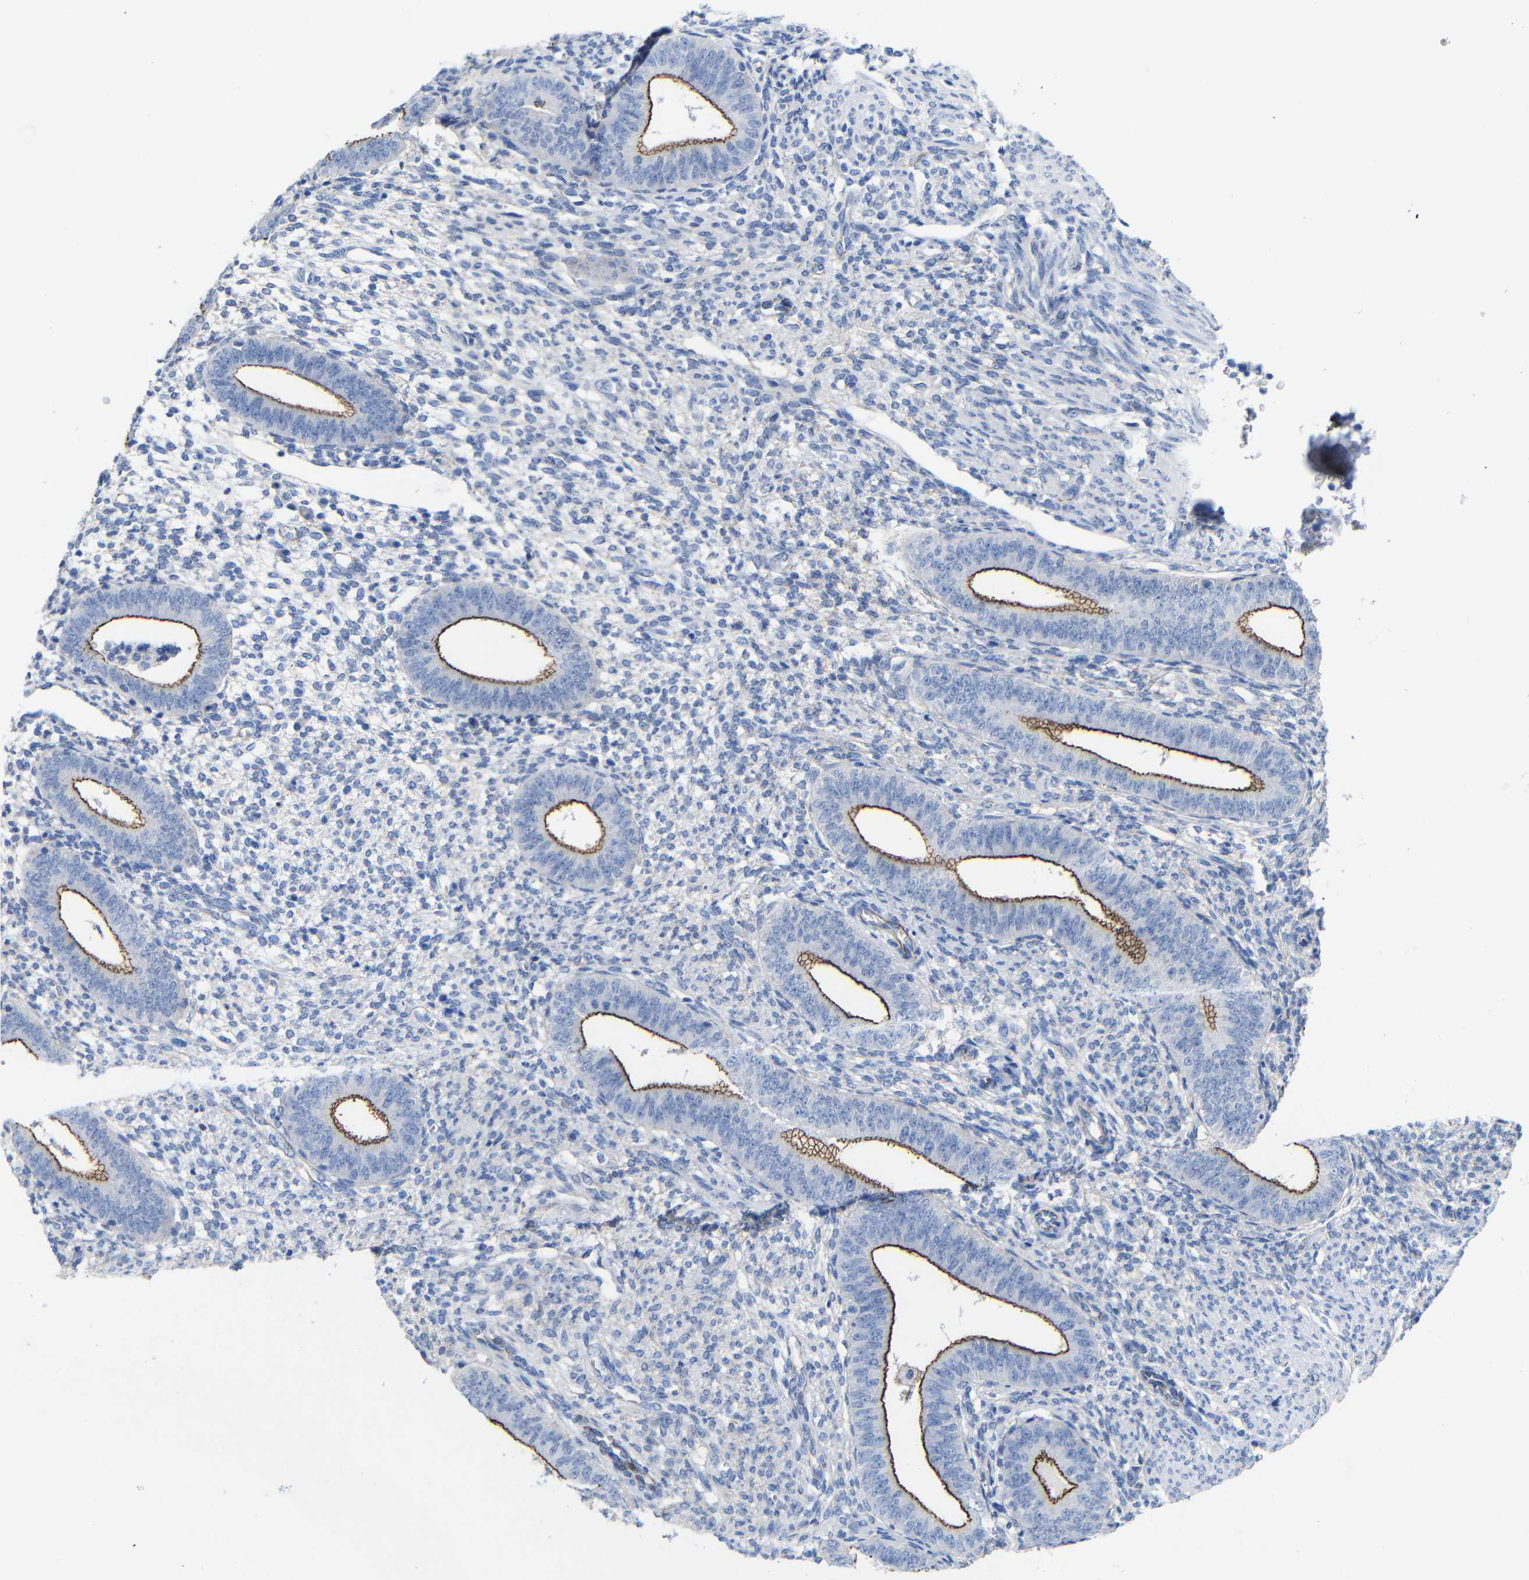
{"staining": {"intensity": "negative", "quantity": "none", "location": "none"}, "tissue": "endometrium", "cell_type": "Cells in endometrial stroma", "image_type": "normal", "snomed": [{"axis": "morphology", "description": "Normal tissue, NOS"}, {"axis": "topography", "description": "Endometrium"}], "caption": "An immunohistochemistry (IHC) photomicrograph of benign endometrium is shown. There is no staining in cells in endometrial stroma of endometrium.", "gene": "CGNL1", "patient": {"sex": "female", "age": 35}}